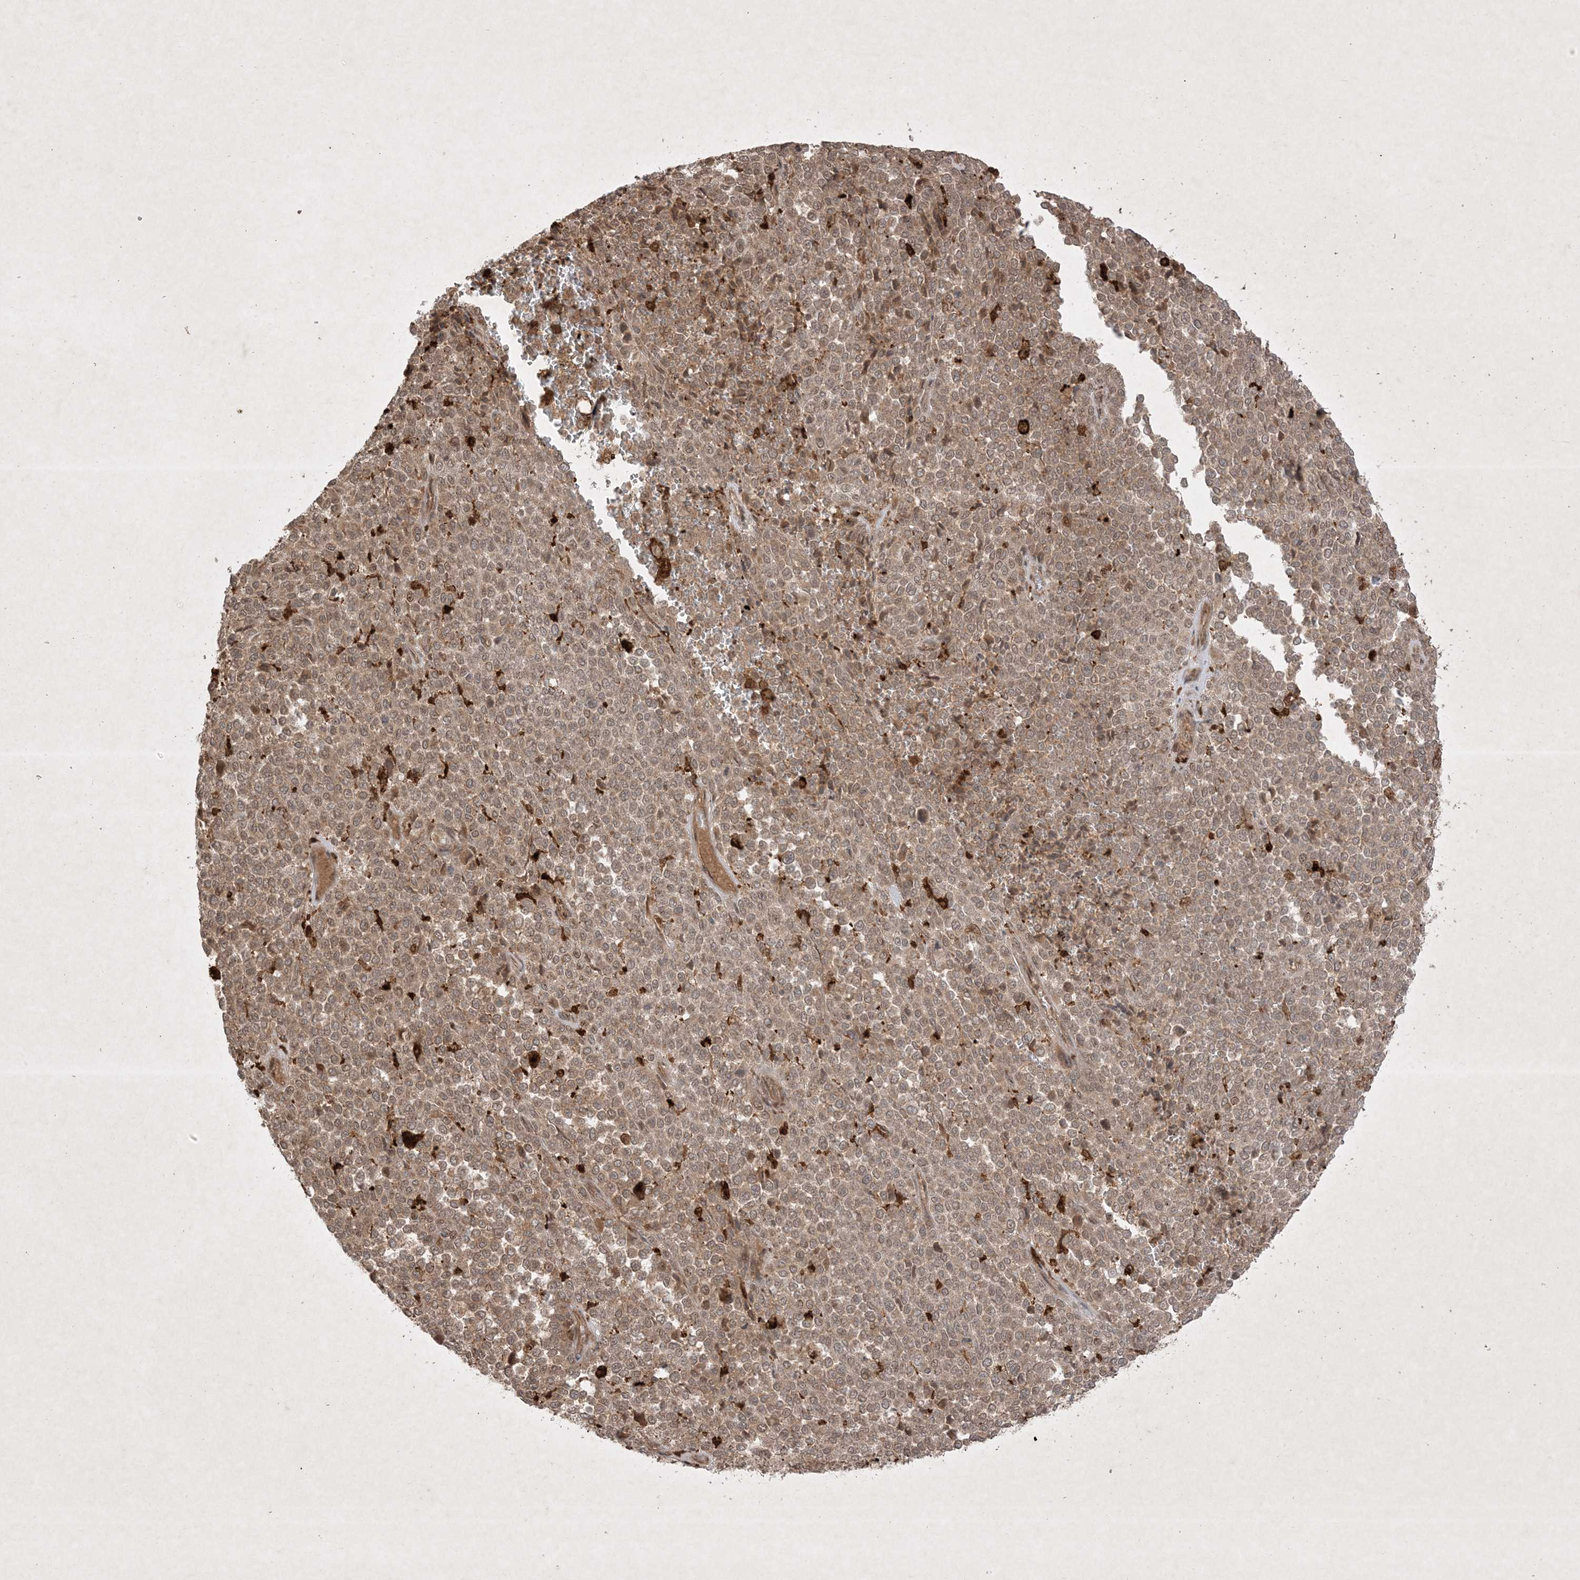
{"staining": {"intensity": "moderate", "quantity": ">75%", "location": "cytoplasmic/membranous,nuclear"}, "tissue": "melanoma", "cell_type": "Tumor cells", "image_type": "cancer", "snomed": [{"axis": "morphology", "description": "Malignant melanoma, Metastatic site"}, {"axis": "topography", "description": "Pancreas"}], "caption": "Malignant melanoma (metastatic site) stained with a protein marker demonstrates moderate staining in tumor cells.", "gene": "PTK6", "patient": {"sex": "female", "age": 30}}